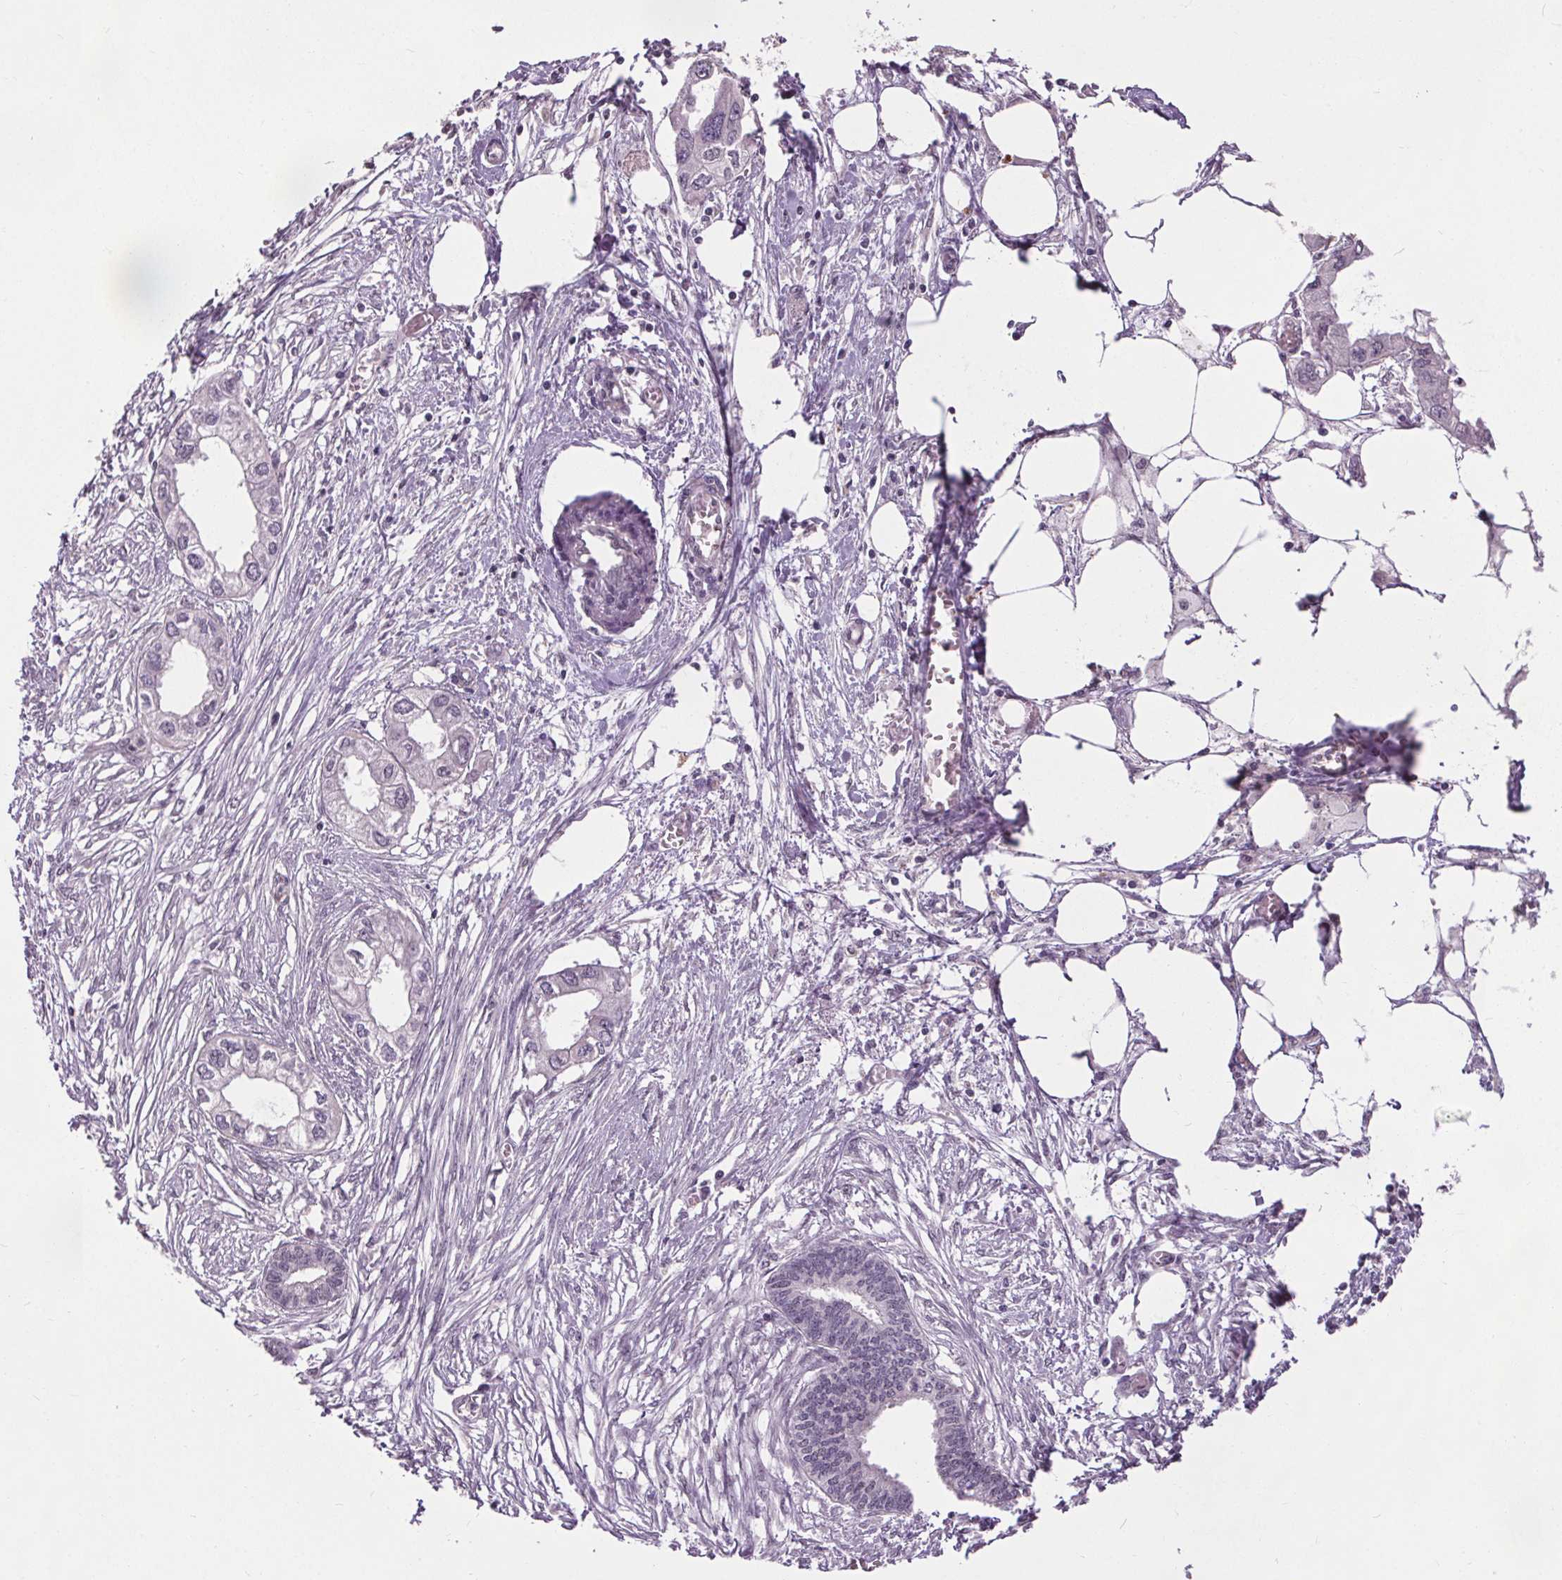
{"staining": {"intensity": "negative", "quantity": "none", "location": "none"}, "tissue": "endometrial cancer", "cell_type": "Tumor cells", "image_type": "cancer", "snomed": [{"axis": "morphology", "description": "Adenocarcinoma, NOS"}, {"axis": "morphology", "description": "Adenocarcinoma, metastatic, NOS"}, {"axis": "topography", "description": "Adipose tissue"}, {"axis": "topography", "description": "Endometrium"}], "caption": "There is no significant positivity in tumor cells of endometrial cancer. (DAB (3,3'-diaminobenzidine) IHC visualized using brightfield microscopy, high magnification).", "gene": "SLC2A9", "patient": {"sex": "female", "age": 67}}